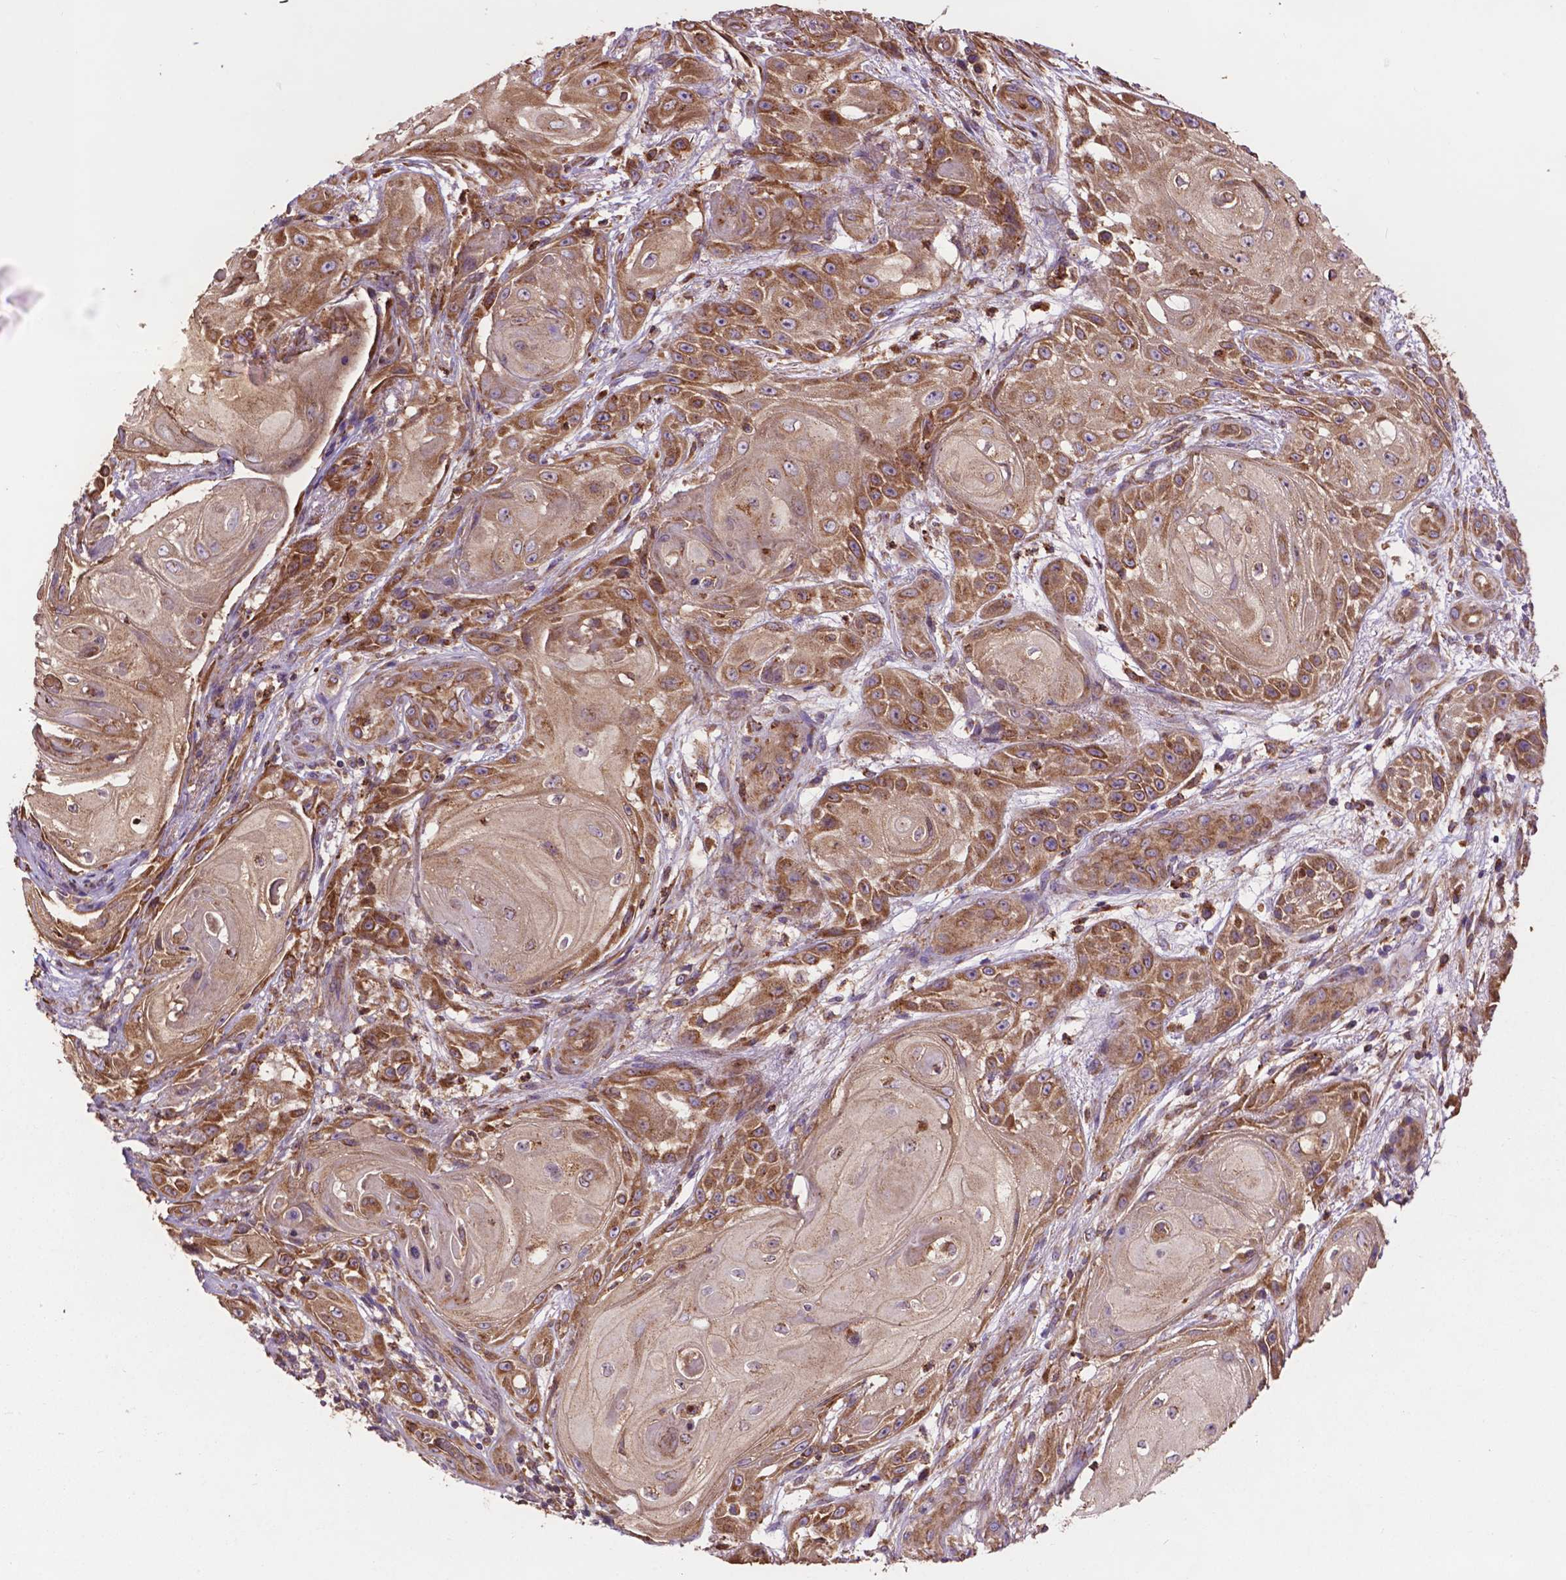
{"staining": {"intensity": "moderate", "quantity": ">75%", "location": "cytoplasmic/membranous"}, "tissue": "skin cancer", "cell_type": "Tumor cells", "image_type": "cancer", "snomed": [{"axis": "morphology", "description": "Squamous cell carcinoma, NOS"}, {"axis": "topography", "description": "Skin"}], "caption": "Skin cancer (squamous cell carcinoma) stained with a brown dye displays moderate cytoplasmic/membranous positive positivity in approximately >75% of tumor cells.", "gene": "CCDC71L", "patient": {"sex": "male", "age": 62}}